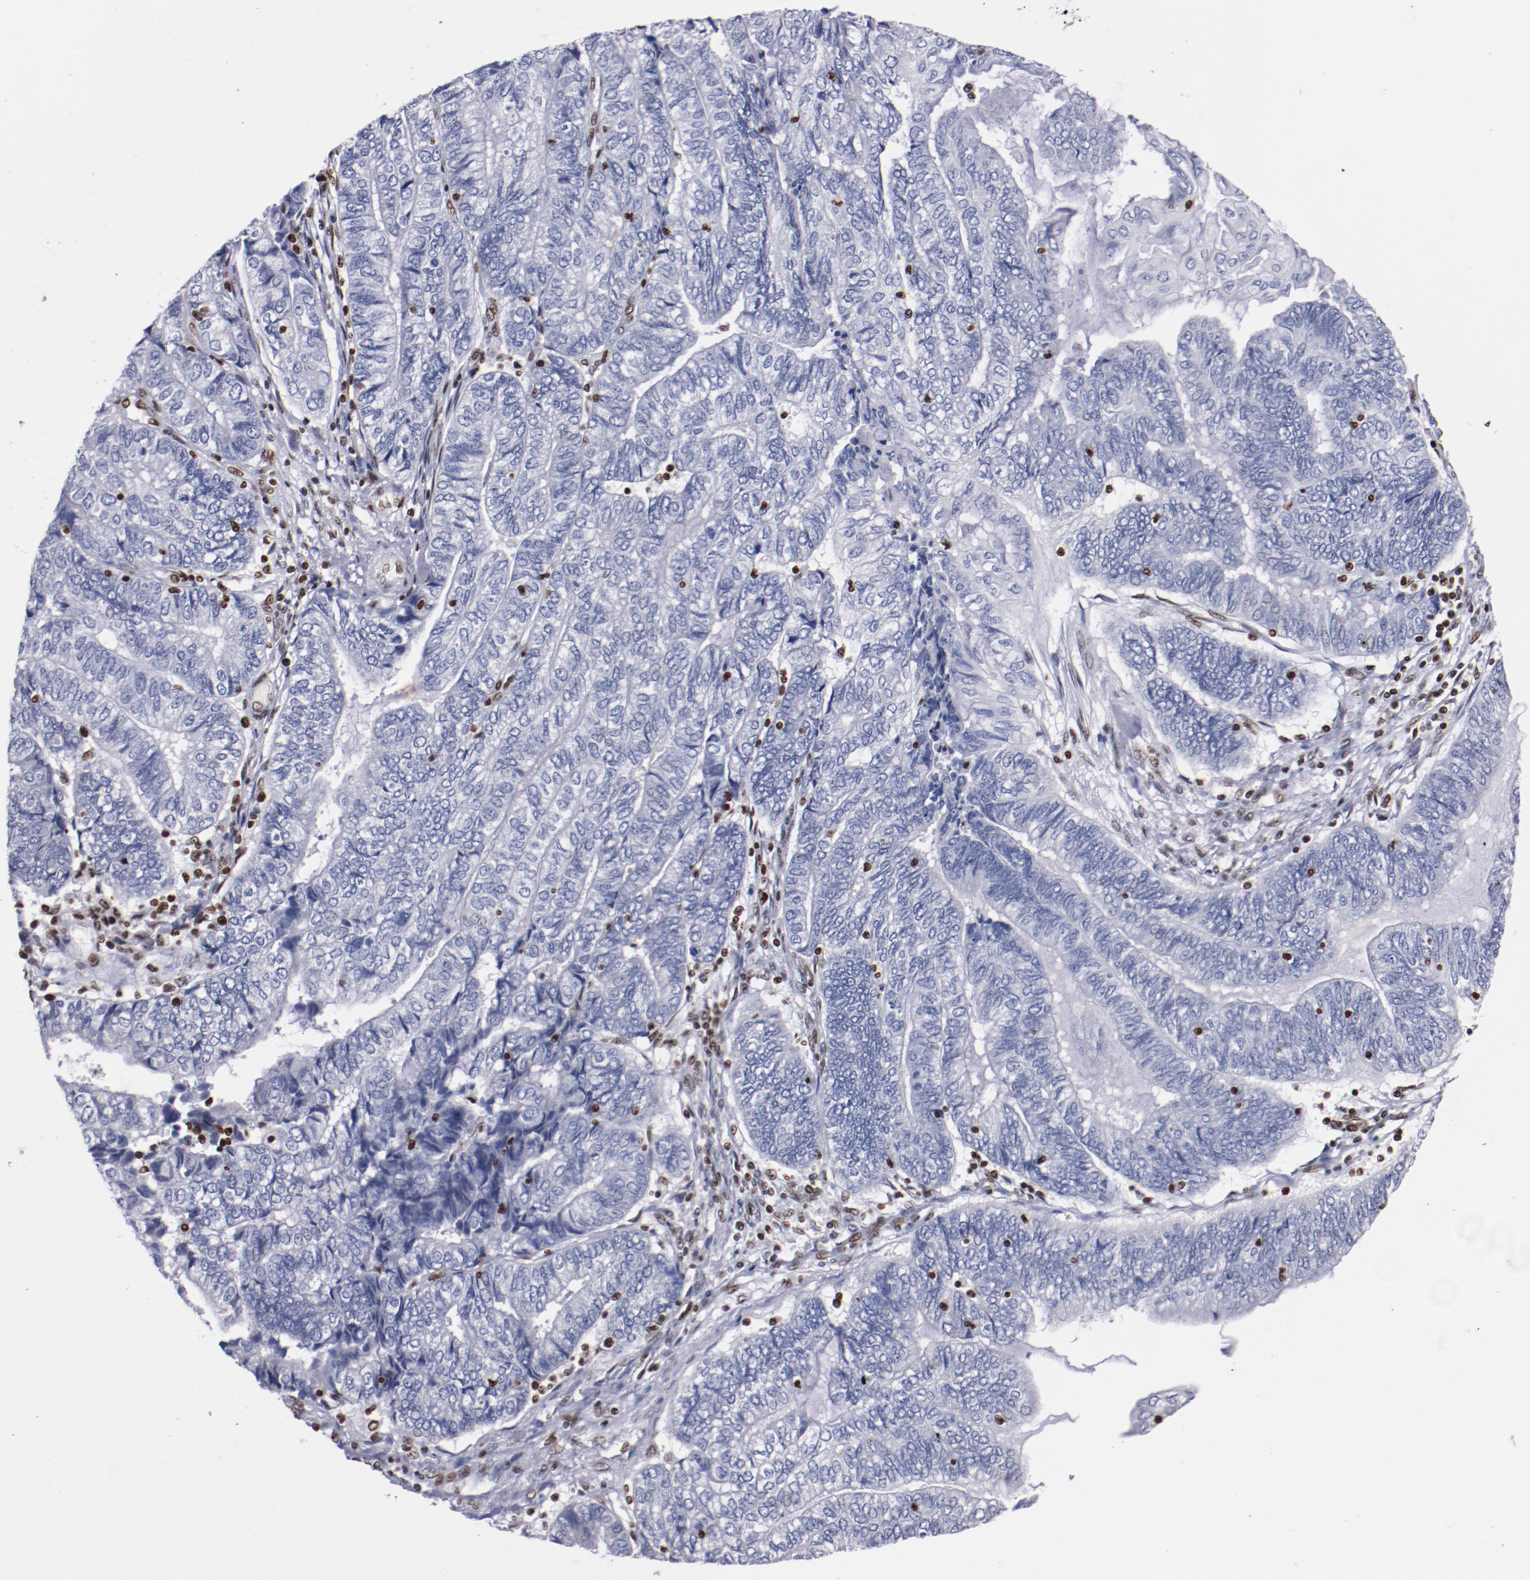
{"staining": {"intensity": "negative", "quantity": "none", "location": "none"}, "tissue": "endometrial cancer", "cell_type": "Tumor cells", "image_type": "cancer", "snomed": [{"axis": "morphology", "description": "Adenocarcinoma, NOS"}, {"axis": "topography", "description": "Uterus"}, {"axis": "topography", "description": "Endometrium"}], "caption": "An immunohistochemistry micrograph of endometrial adenocarcinoma is shown. There is no staining in tumor cells of endometrial adenocarcinoma. (DAB (3,3'-diaminobenzidine) immunohistochemistry (IHC), high magnification).", "gene": "IFI16", "patient": {"sex": "female", "age": 70}}